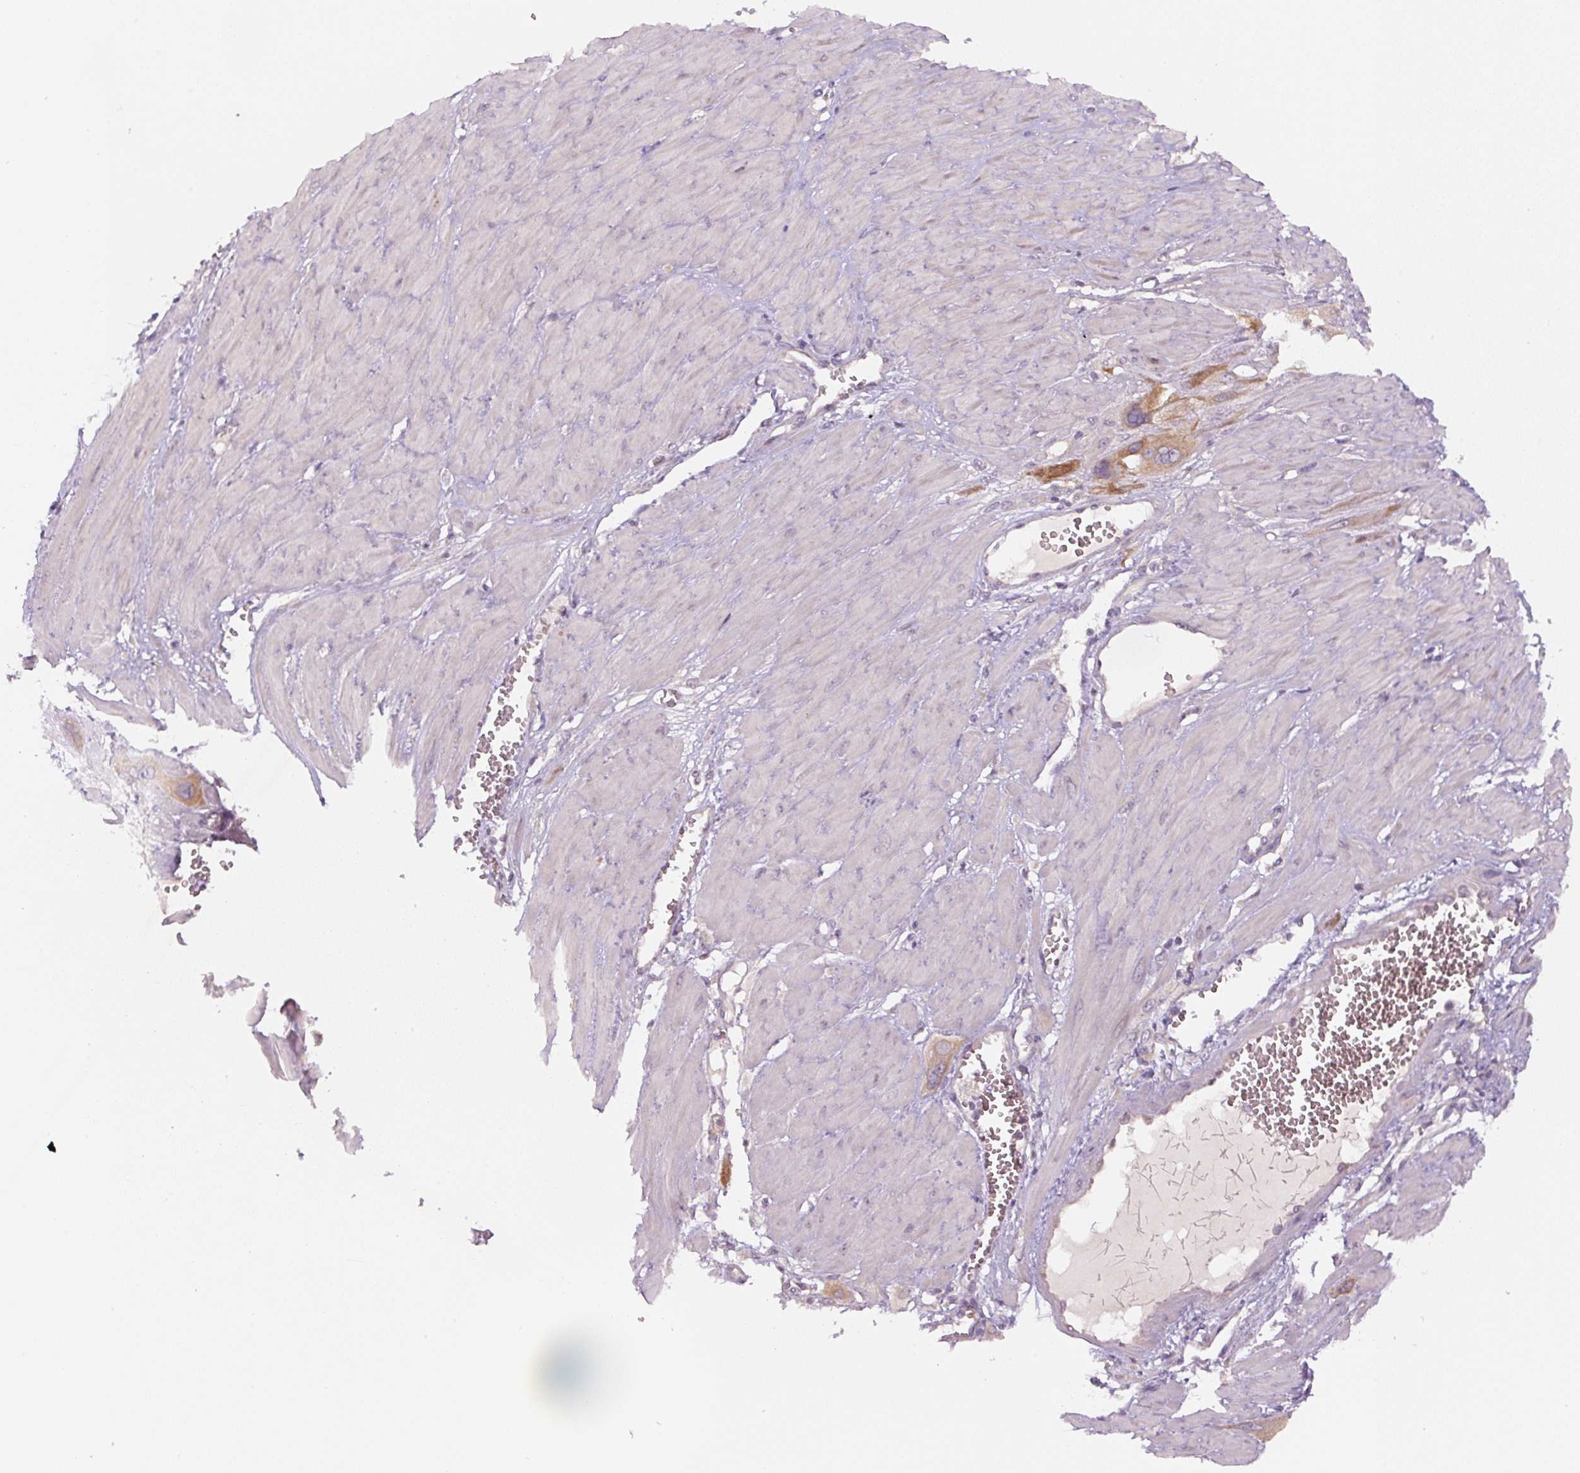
{"staining": {"intensity": "moderate", "quantity": ">75%", "location": "cytoplasmic/membranous"}, "tissue": "cervical cancer", "cell_type": "Tumor cells", "image_type": "cancer", "snomed": [{"axis": "morphology", "description": "Squamous cell carcinoma, NOS"}, {"axis": "topography", "description": "Cervix"}], "caption": "Immunohistochemical staining of cervical cancer displays medium levels of moderate cytoplasmic/membranous protein staining in approximately >75% of tumor cells.", "gene": "YIF1B", "patient": {"sex": "female", "age": 34}}